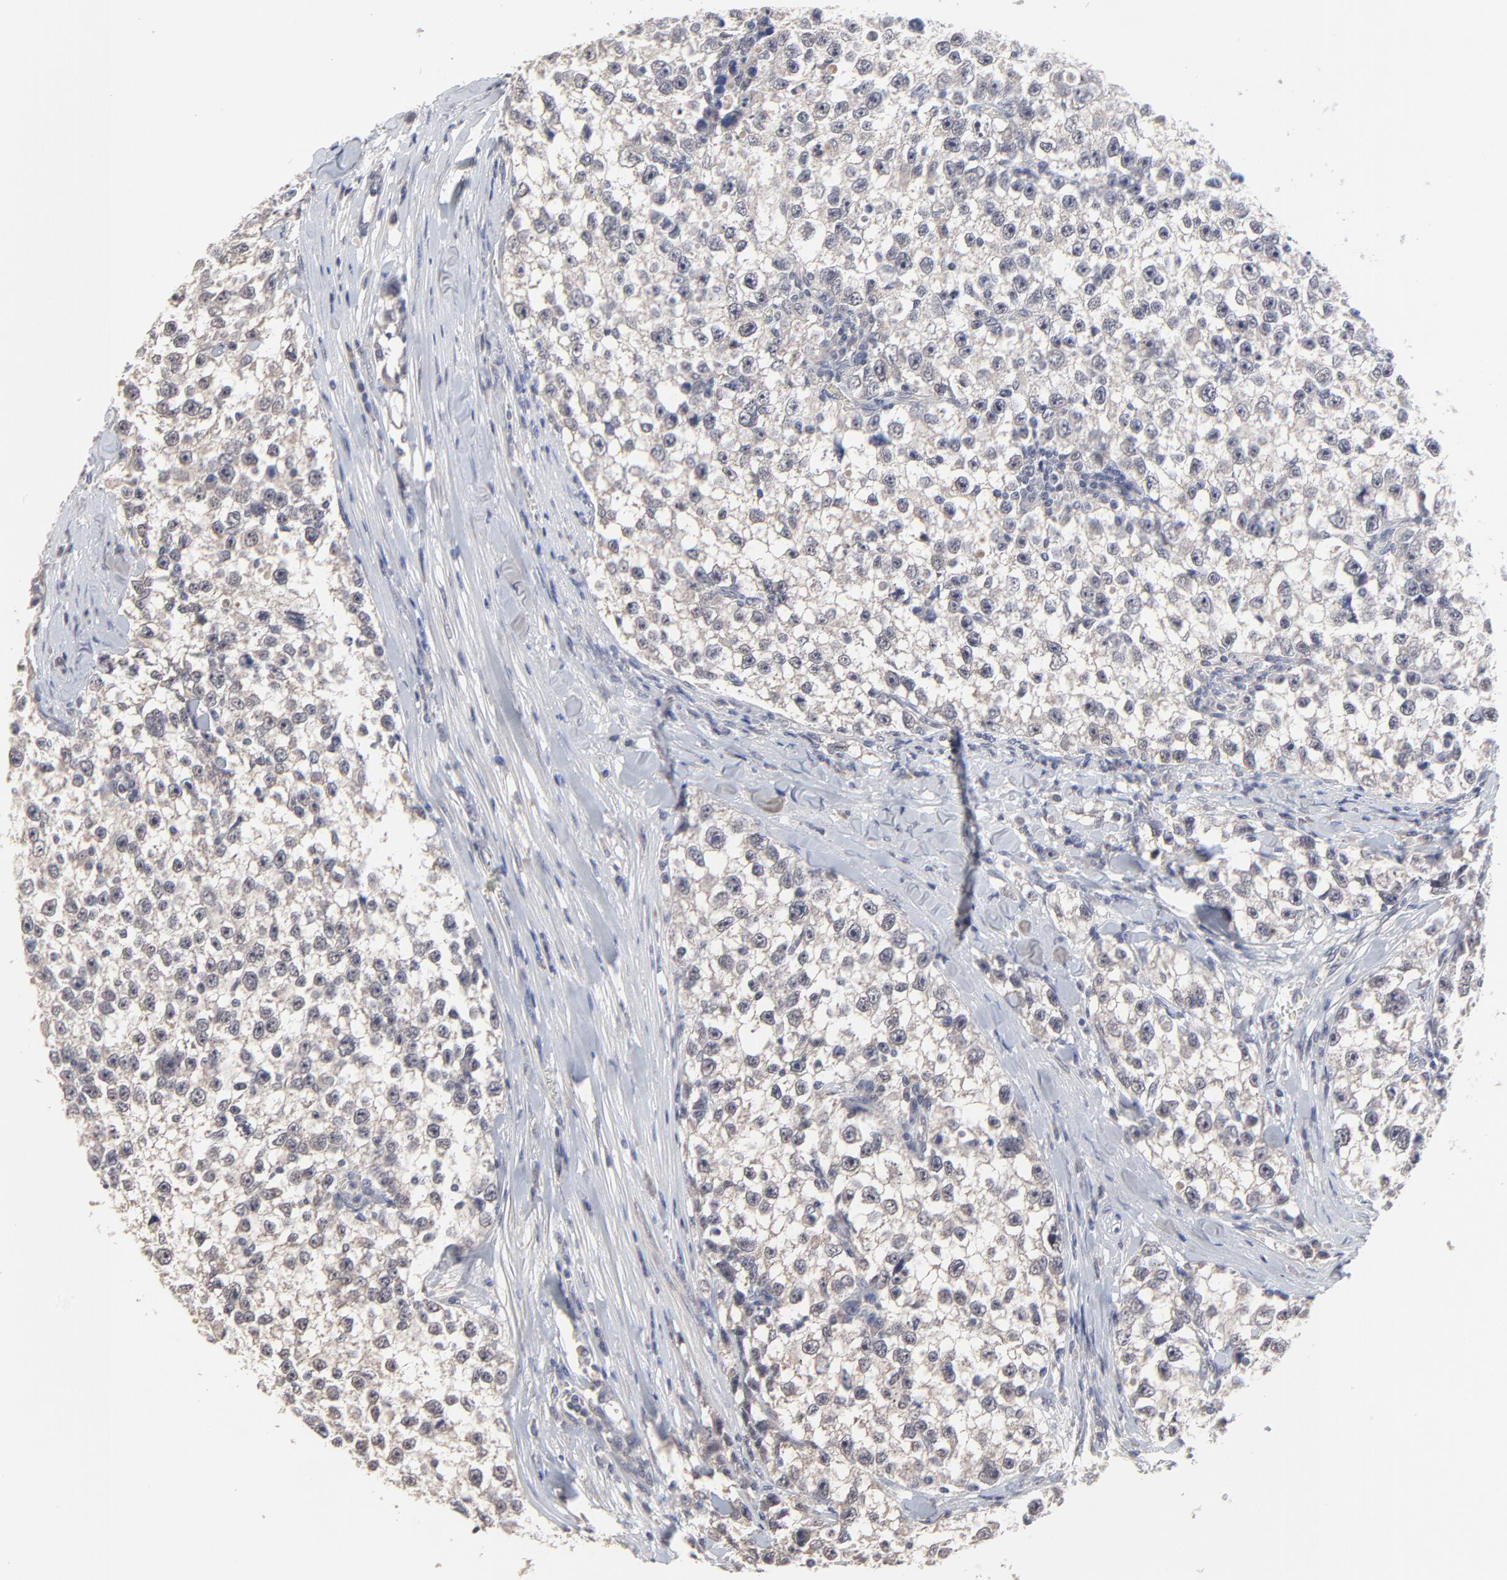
{"staining": {"intensity": "negative", "quantity": "none", "location": "none"}, "tissue": "testis cancer", "cell_type": "Tumor cells", "image_type": "cancer", "snomed": [{"axis": "morphology", "description": "Seminoma, NOS"}, {"axis": "morphology", "description": "Carcinoma, Embryonal, NOS"}, {"axis": "topography", "description": "Testis"}], "caption": "IHC photomicrograph of human testis cancer stained for a protein (brown), which displays no staining in tumor cells. (Stains: DAB (3,3'-diaminobenzidine) immunohistochemistry with hematoxylin counter stain, Microscopy: brightfield microscopy at high magnification).", "gene": "FAM199X", "patient": {"sex": "male", "age": 30}}